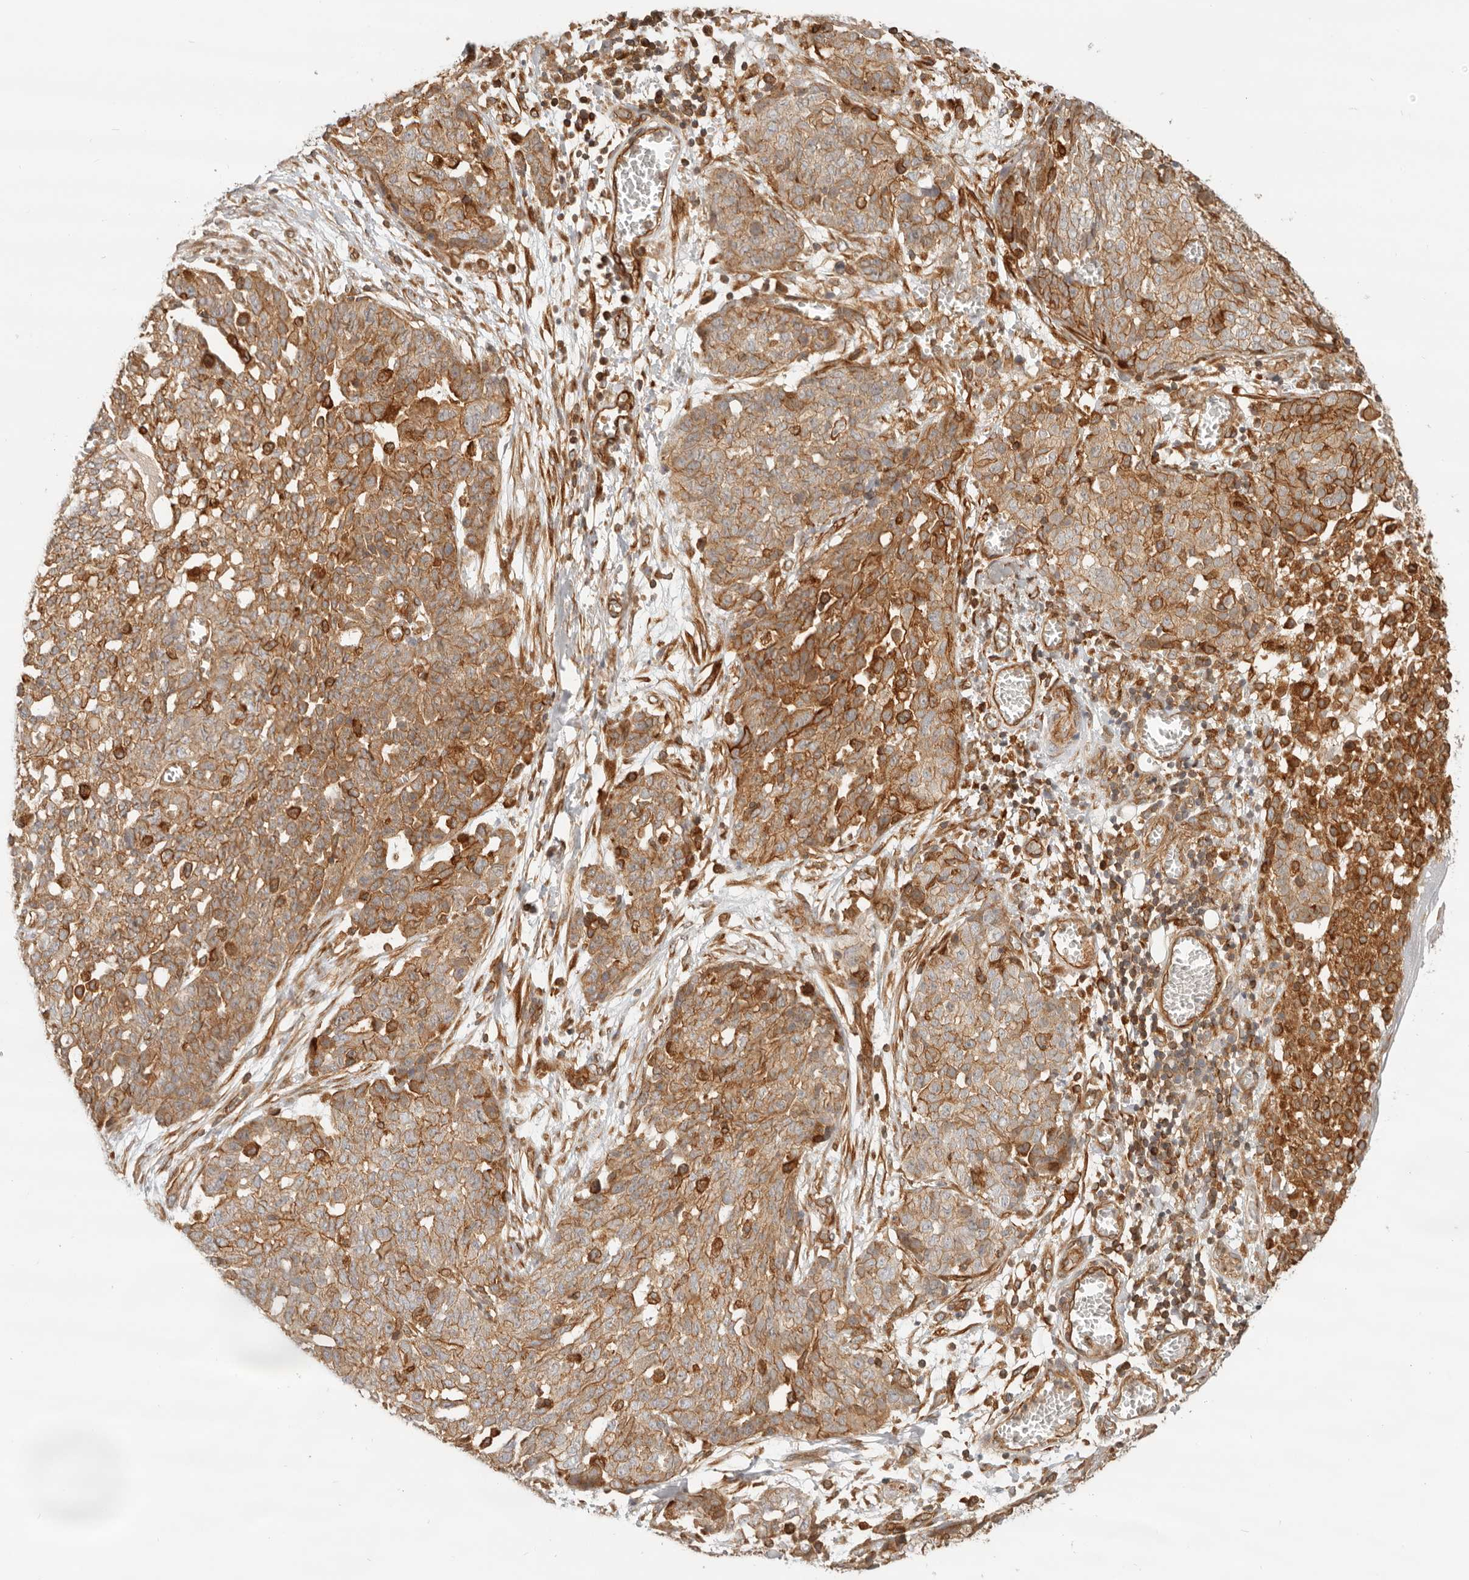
{"staining": {"intensity": "moderate", "quantity": ">75%", "location": "cytoplasmic/membranous"}, "tissue": "ovarian cancer", "cell_type": "Tumor cells", "image_type": "cancer", "snomed": [{"axis": "morphology", "description": "Cystadenocarcinoma, serous, NOS"}, {"axis": "topography", "description": "Soft tissue"}, {"axis": "topography", "description": "Ovary"}], "caption": "DAB immunohistochemical staining of human ovarian serous cystadenocarcinoma displays moderate cytoplasmic/membranous protein expression in about >75% of tumor cells. (brown staining indicates protein expression, while blue staining denotes nuclei).", "gene": "UFSP1", "patient": {"sex": "female", "age": 57}}